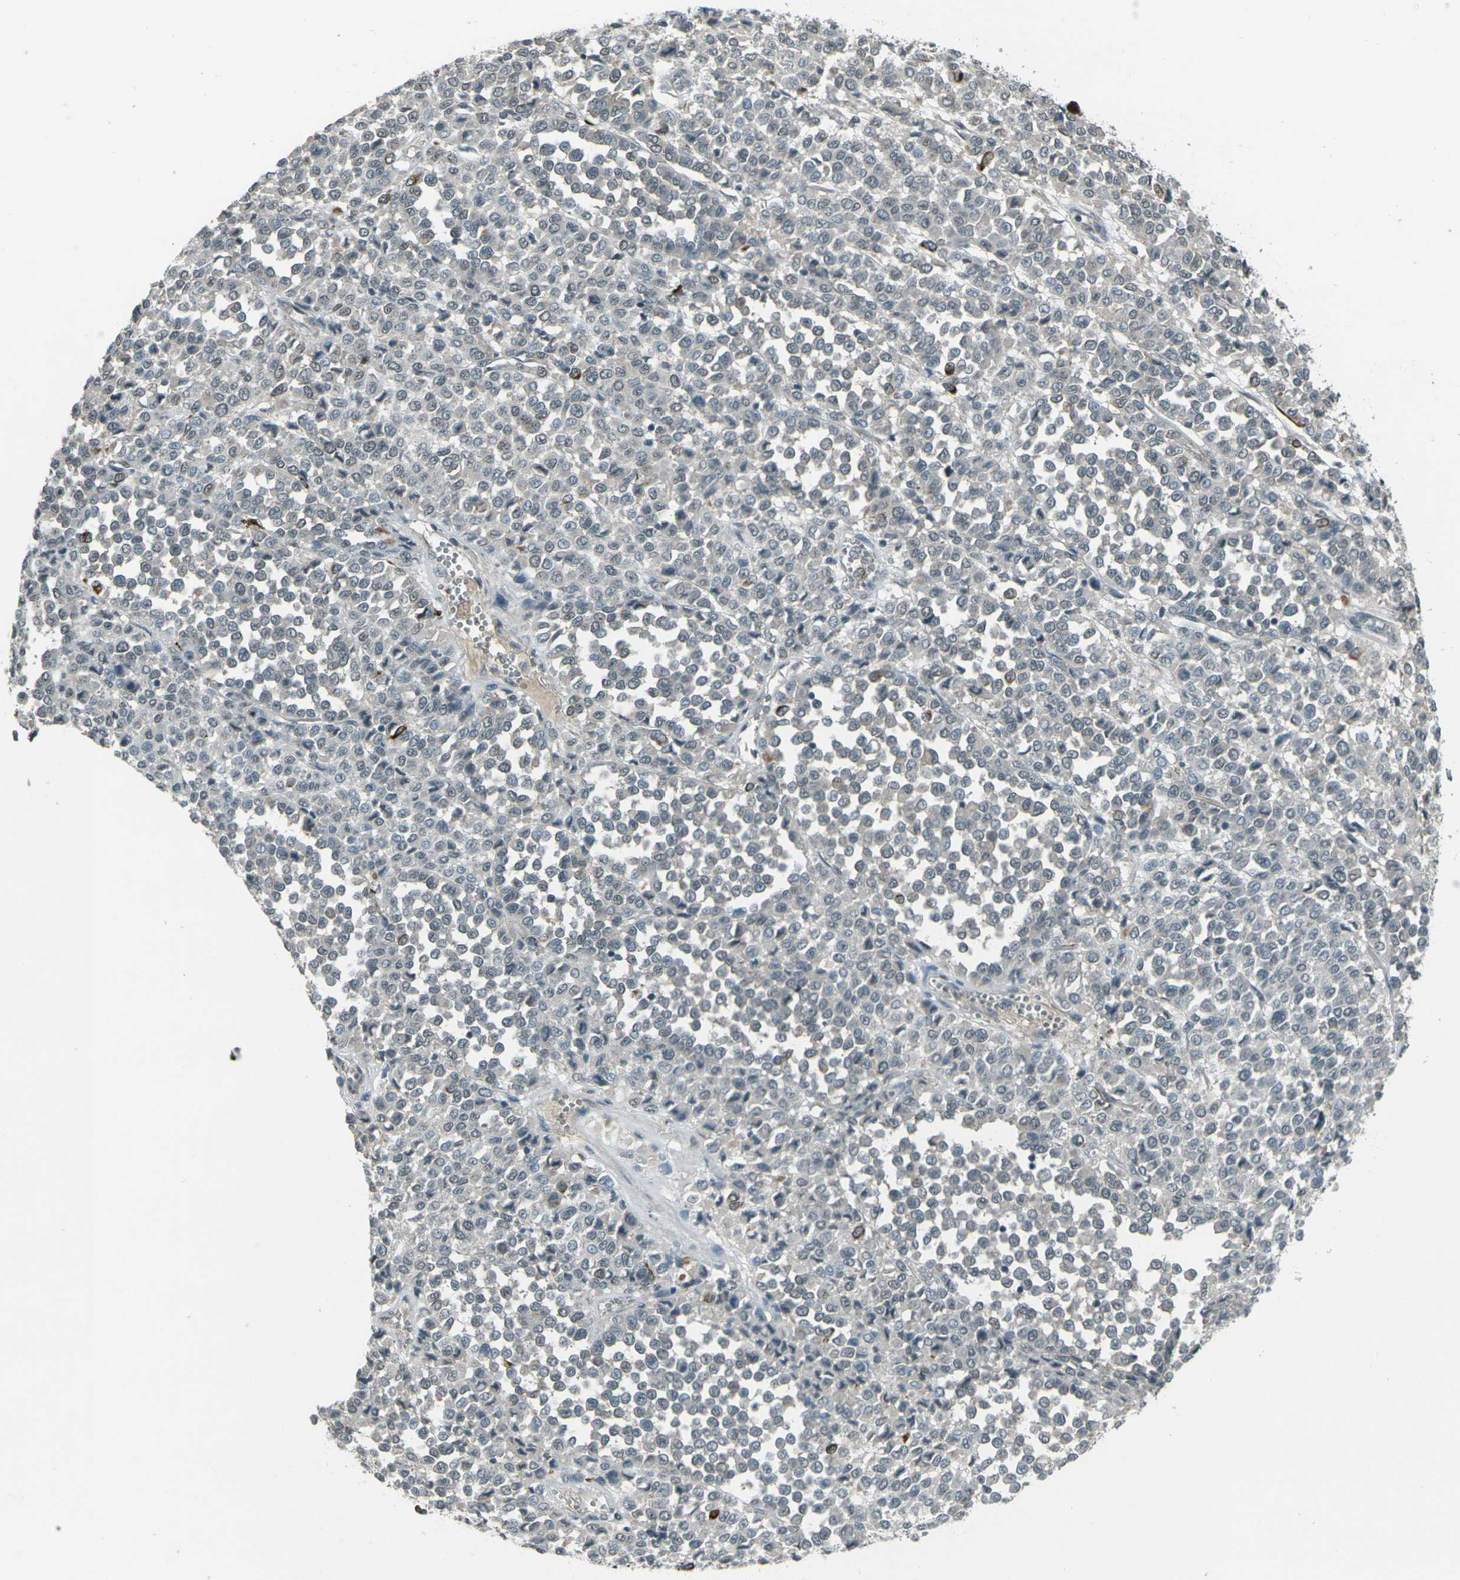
{"staining": {"intensity": "negative", "quantity": "none", "location": "none"}, "tissue": "melanoma", "cell_type": "Tumor cells", "image_type": "cancer", "snomed": [{"axis": "morphology", "description": "Malignant melanoma, Metastatic site"}, {"axis": "topography", "description": "Pancreas"}], "caption": "High power microscopy histopathology image of an immunohistochemistry (IHC) micrograph of malignant melanoma (metastatic site), revealing no significant positivity in tumor cells.", "gene": "GPR19", "patient": {"sex": "female", "age": 30}}